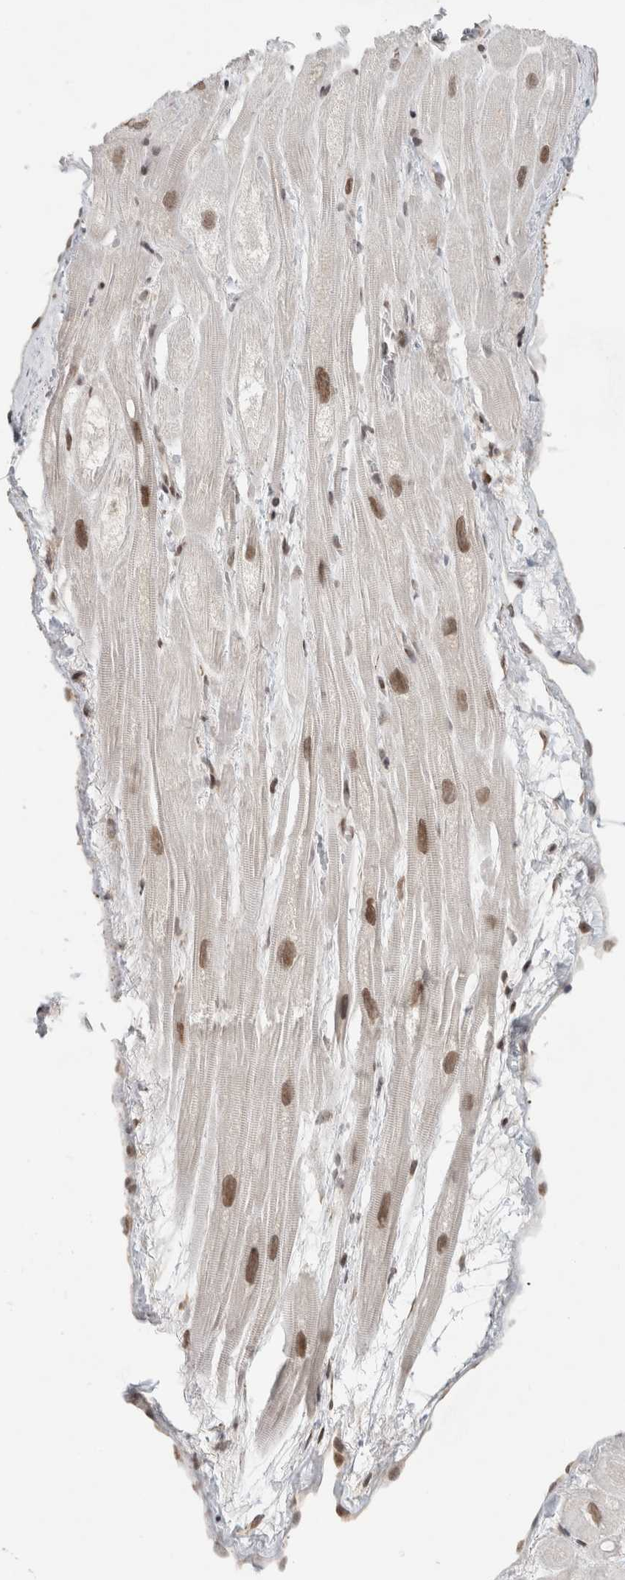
{"staining": {"intensity": "moderate", "quantity": "25%-75%", "location": "nuclear"}, "tissue": "heart muscle", "cell_type": "Cardiomyocytes", "image_type": "normal", "snomed": [{"axis": "morphology", "description": "Normal tissue, NOS"}, {"axis": "topography", "description": "Heart"}], "caption": "Immunohistochemical staining of unremarkable heart muscle reveals moderate nuclear protein staining in approximately 25%-75% of cardiomyocytes. Nuclei are stained in blue.", "gene": "HNRNPR", "patient": {"sex": "male", "age": 49}}